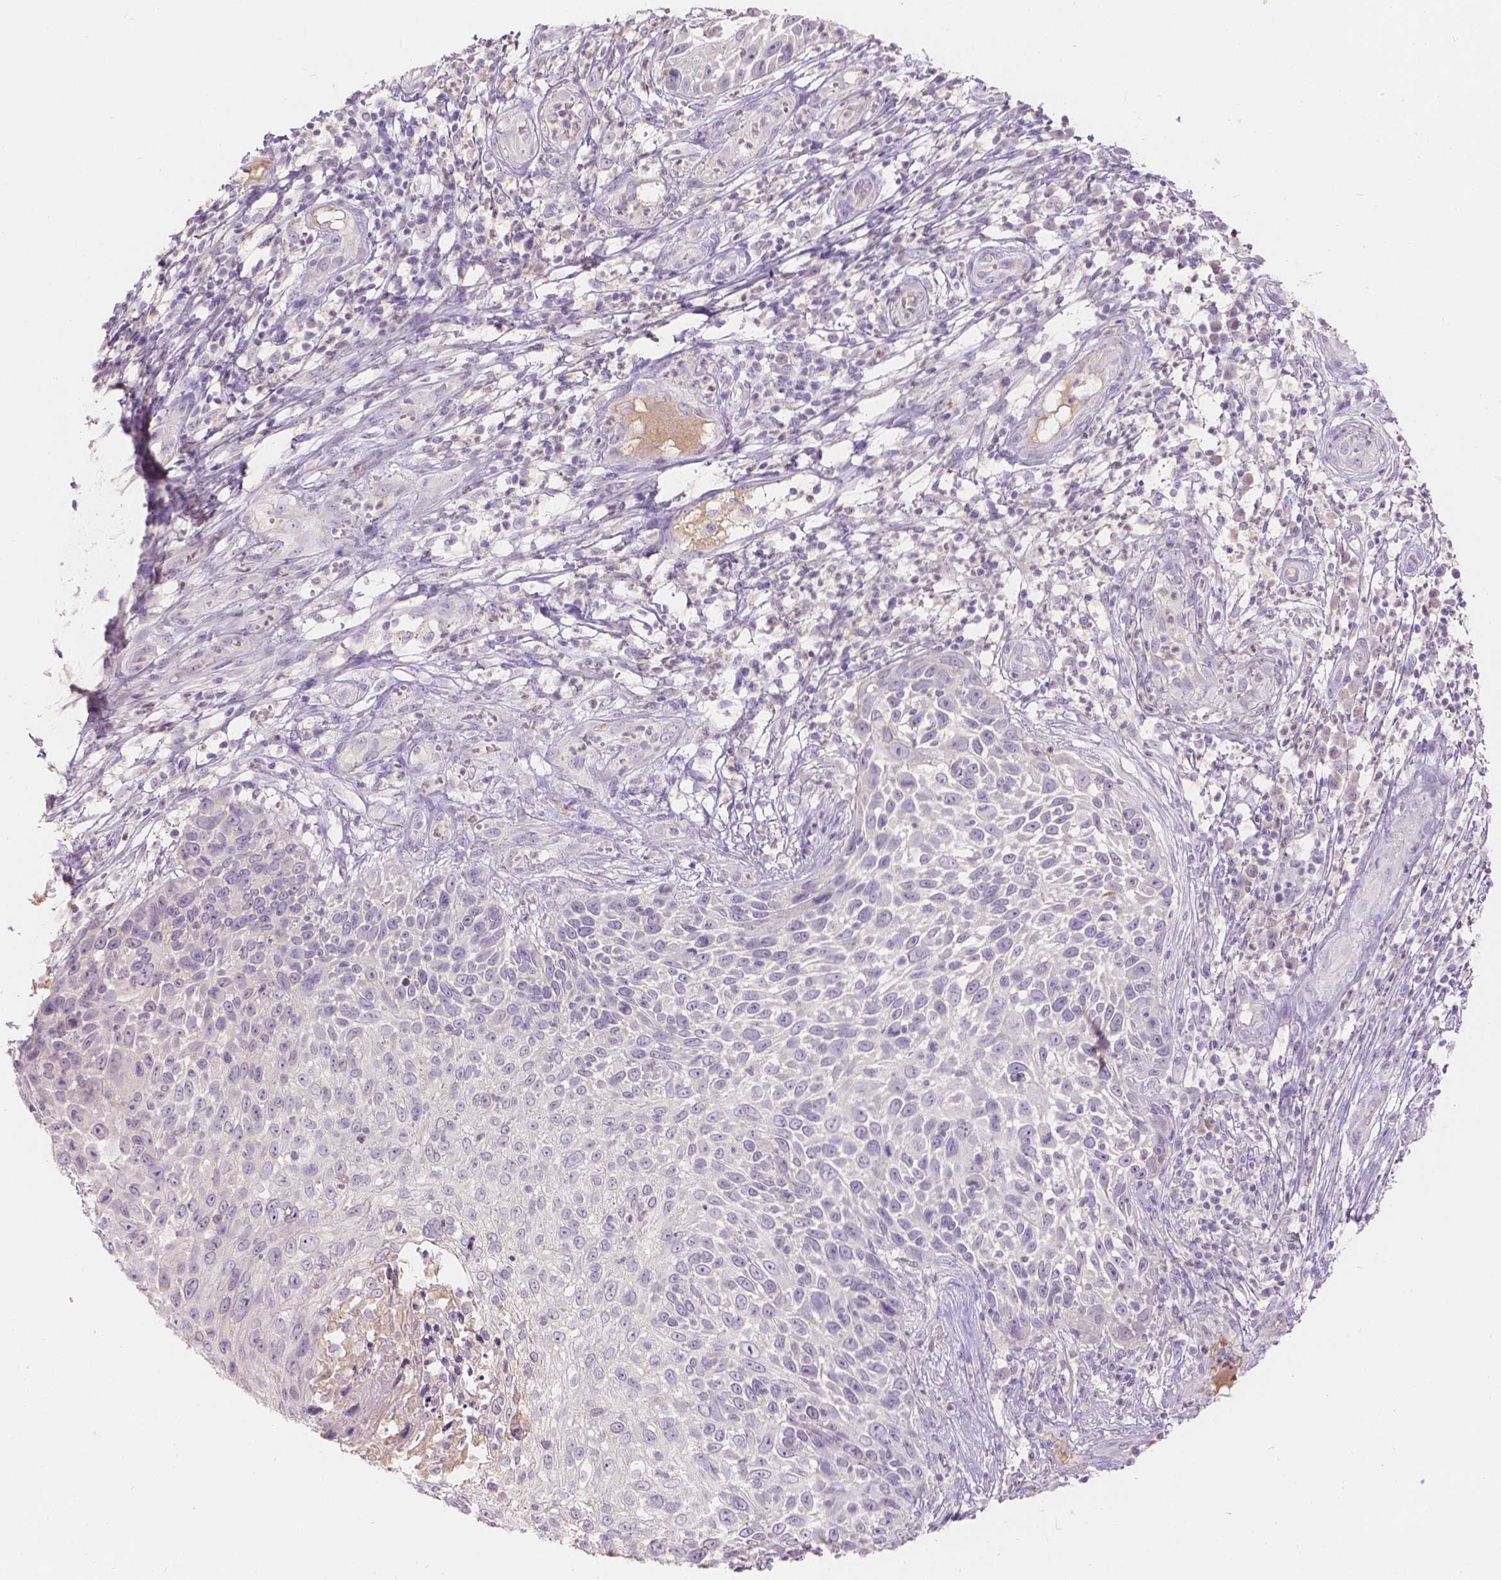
{"staining": {"intensity": "negative", "quantity": "none", "location": "none"}, "tissue": "skin cancer", "cell_type": "Tumor cells", "image_type": "cancer", "snomed": [{"axis": "morphology", "description": "Squamous cell carcinoma, NOS"}, {"axis": "topography", "description": "Skin"}], "caption": "High power microscopy image of an IHC photomicrograph of skin cancer (squamous cell carcinoma), revealing no significant expression in tumor cells.", "gene": "DCAF4L1", "patient": {"sex": "male", "age": 92}}